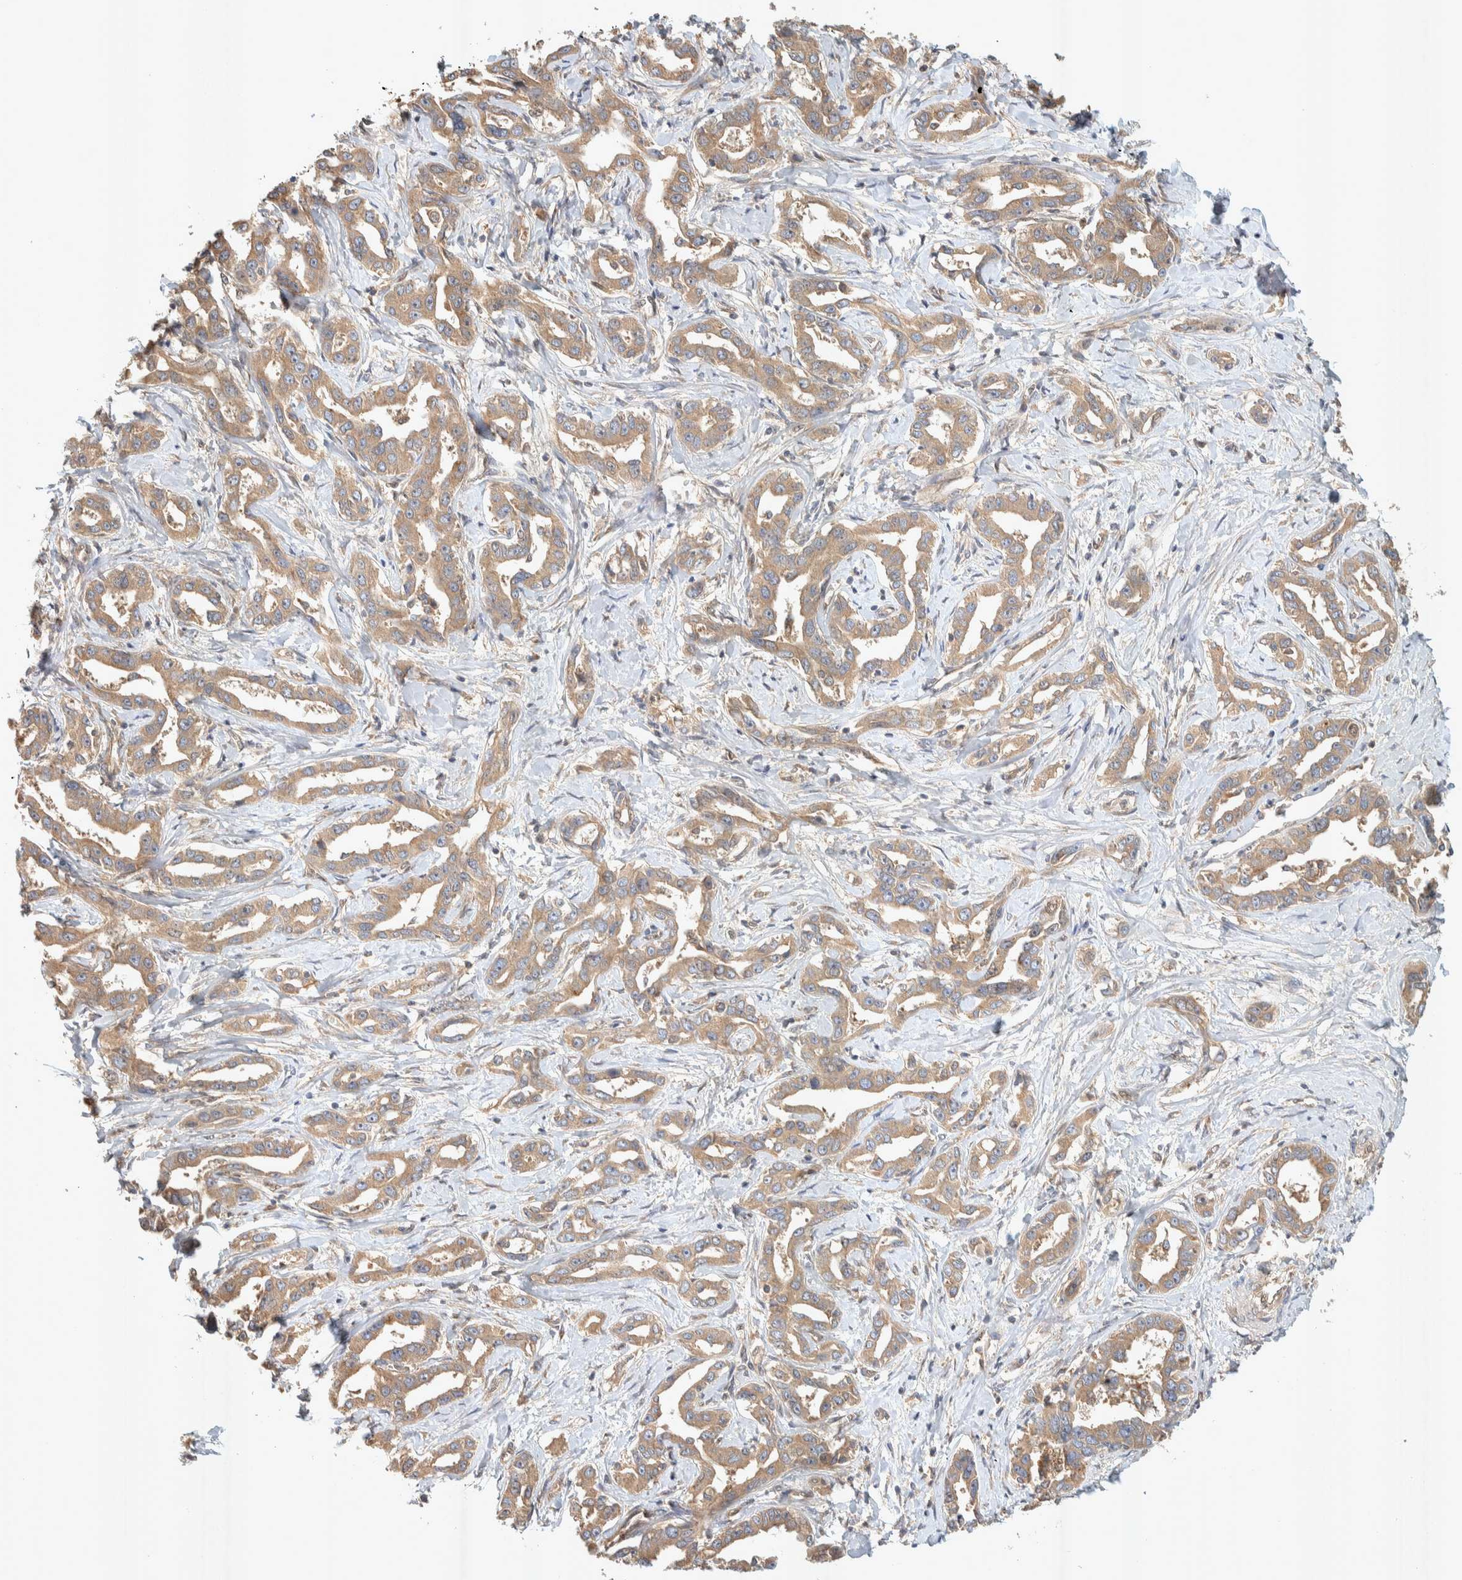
{"staining": {"intensity": "weak", "quantity": ">75%", "location": "cytoplasmic/membranous"}, "tissue": "liver cancer", "cell_type": "Tumor cells", "image_type": "cancer", "snomed": [{"axis": "morphology", "description": "Cholangiocarcinoma"}, {"axis": "topography", "description": "Liver"}], "caption": "A brown stain highlights weak cytoplasmic/membranous positivity of a protein in liver cancer tumor cells.", "gene": "PXK", "patient": {"sex": "male", "age": 59}}